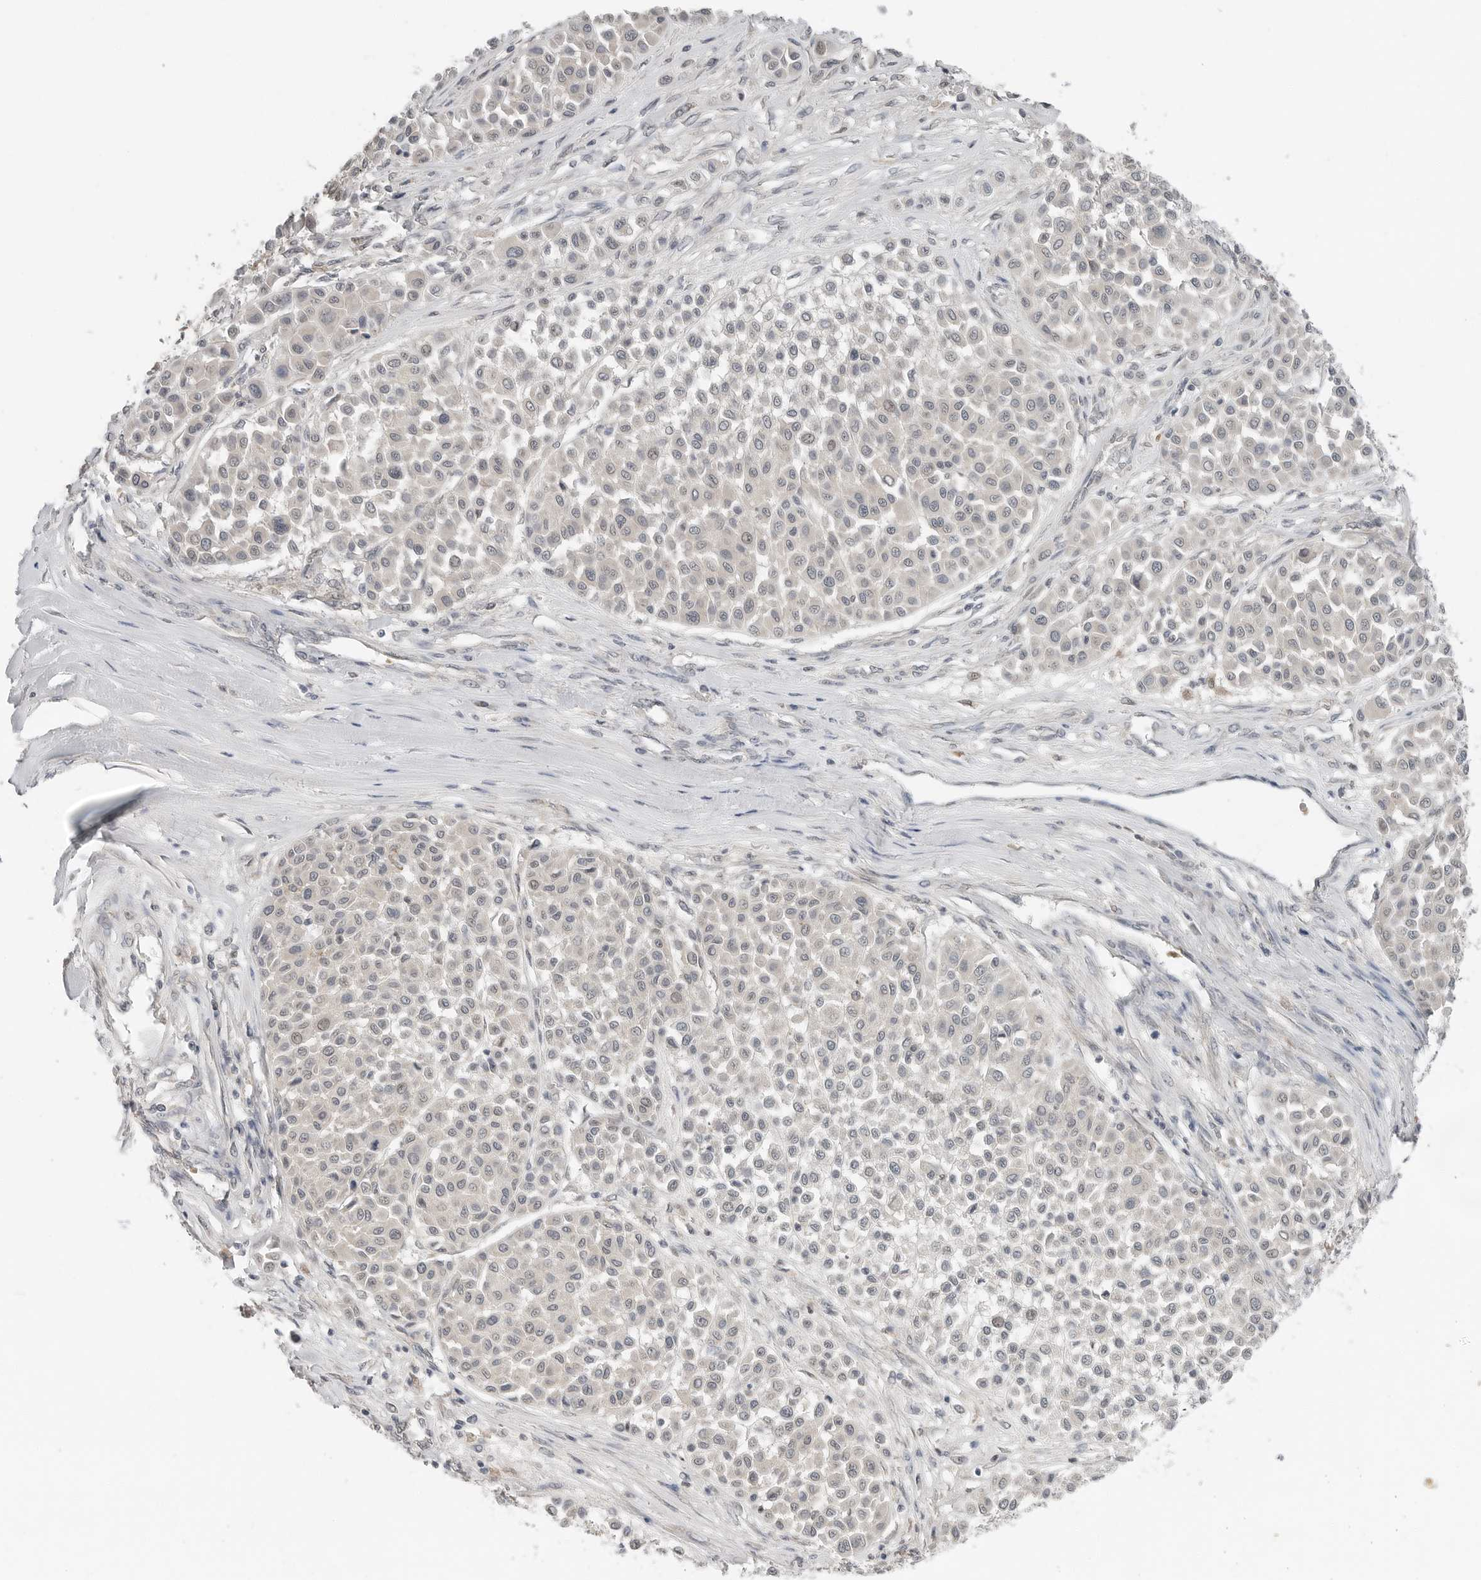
{"staining": {"intensity": "weak", "quantity": "<25%", "location": "nuclear"}, "tissue": "melanoma", "cell_type": "Tumor cells", "image_type": "cancer", "snomed": [{"axis": "morphology", "description": "Malignant melanoma, Metastatic site"}, {"axis": "topography", "description": "Soft tissue"}], "caption": "High power microscopy micrograph of an immunohistochemistry (IHC) micrograph of malignant melanoma (metastatic site), revealing no significant expression in tumor cells.", "gene": "FCRLB", "patient": {"sex": "male", "age": 41}}